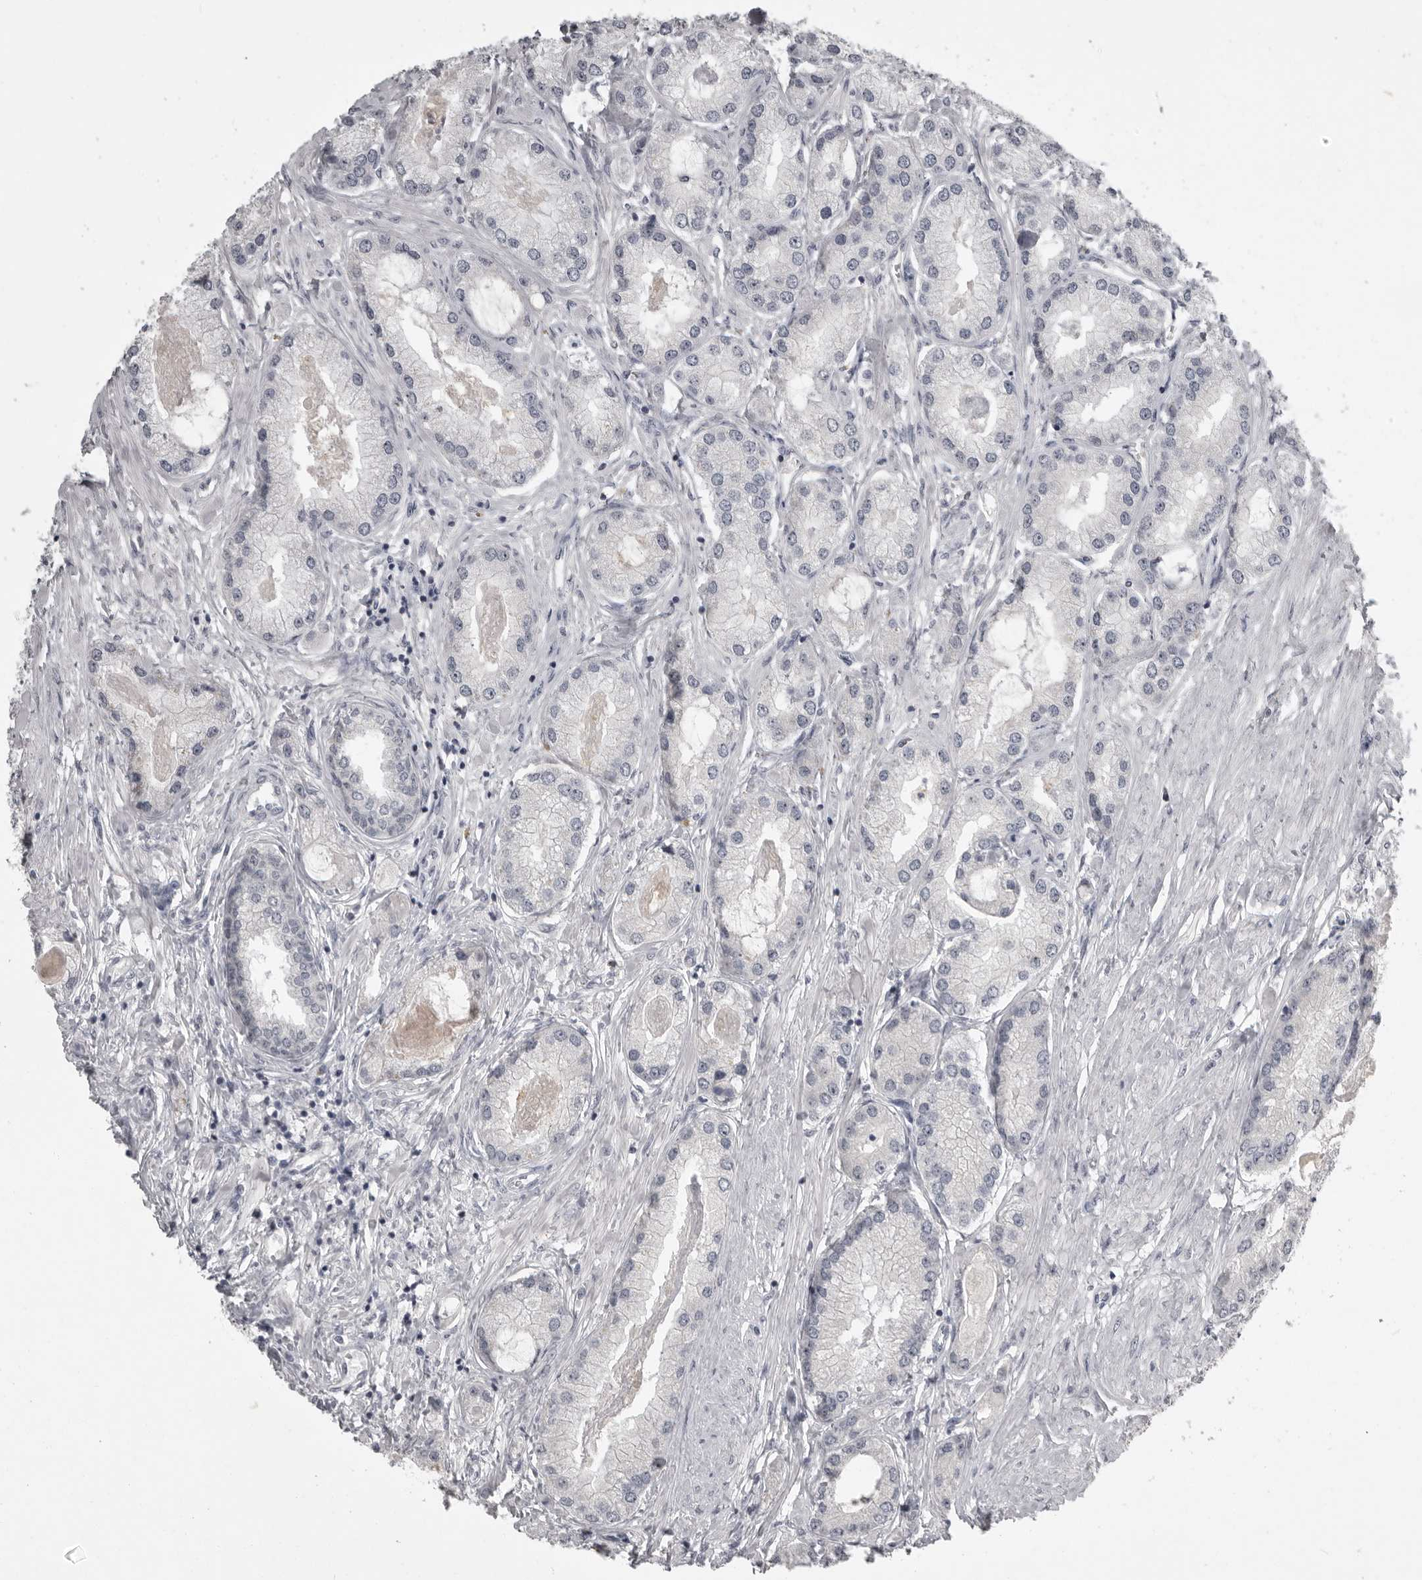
{"staining": {"intensity": "negative", "quantity": "none", "location": "none"}, "tissue": "prostate cancer", "cell_type": "Tumor cells", "image_type": "cancer", "snomed": [{"axis": "morphology", "description": "Adenocarcinoma, Low grade"}, {"axis": "topography", "description": "Prostate"}], "caption": "Tumor cells are negative for brown protein staining in prostate cancer.", "gene": "MRTO4", "patient": {"sex": "male", "age": 62}}